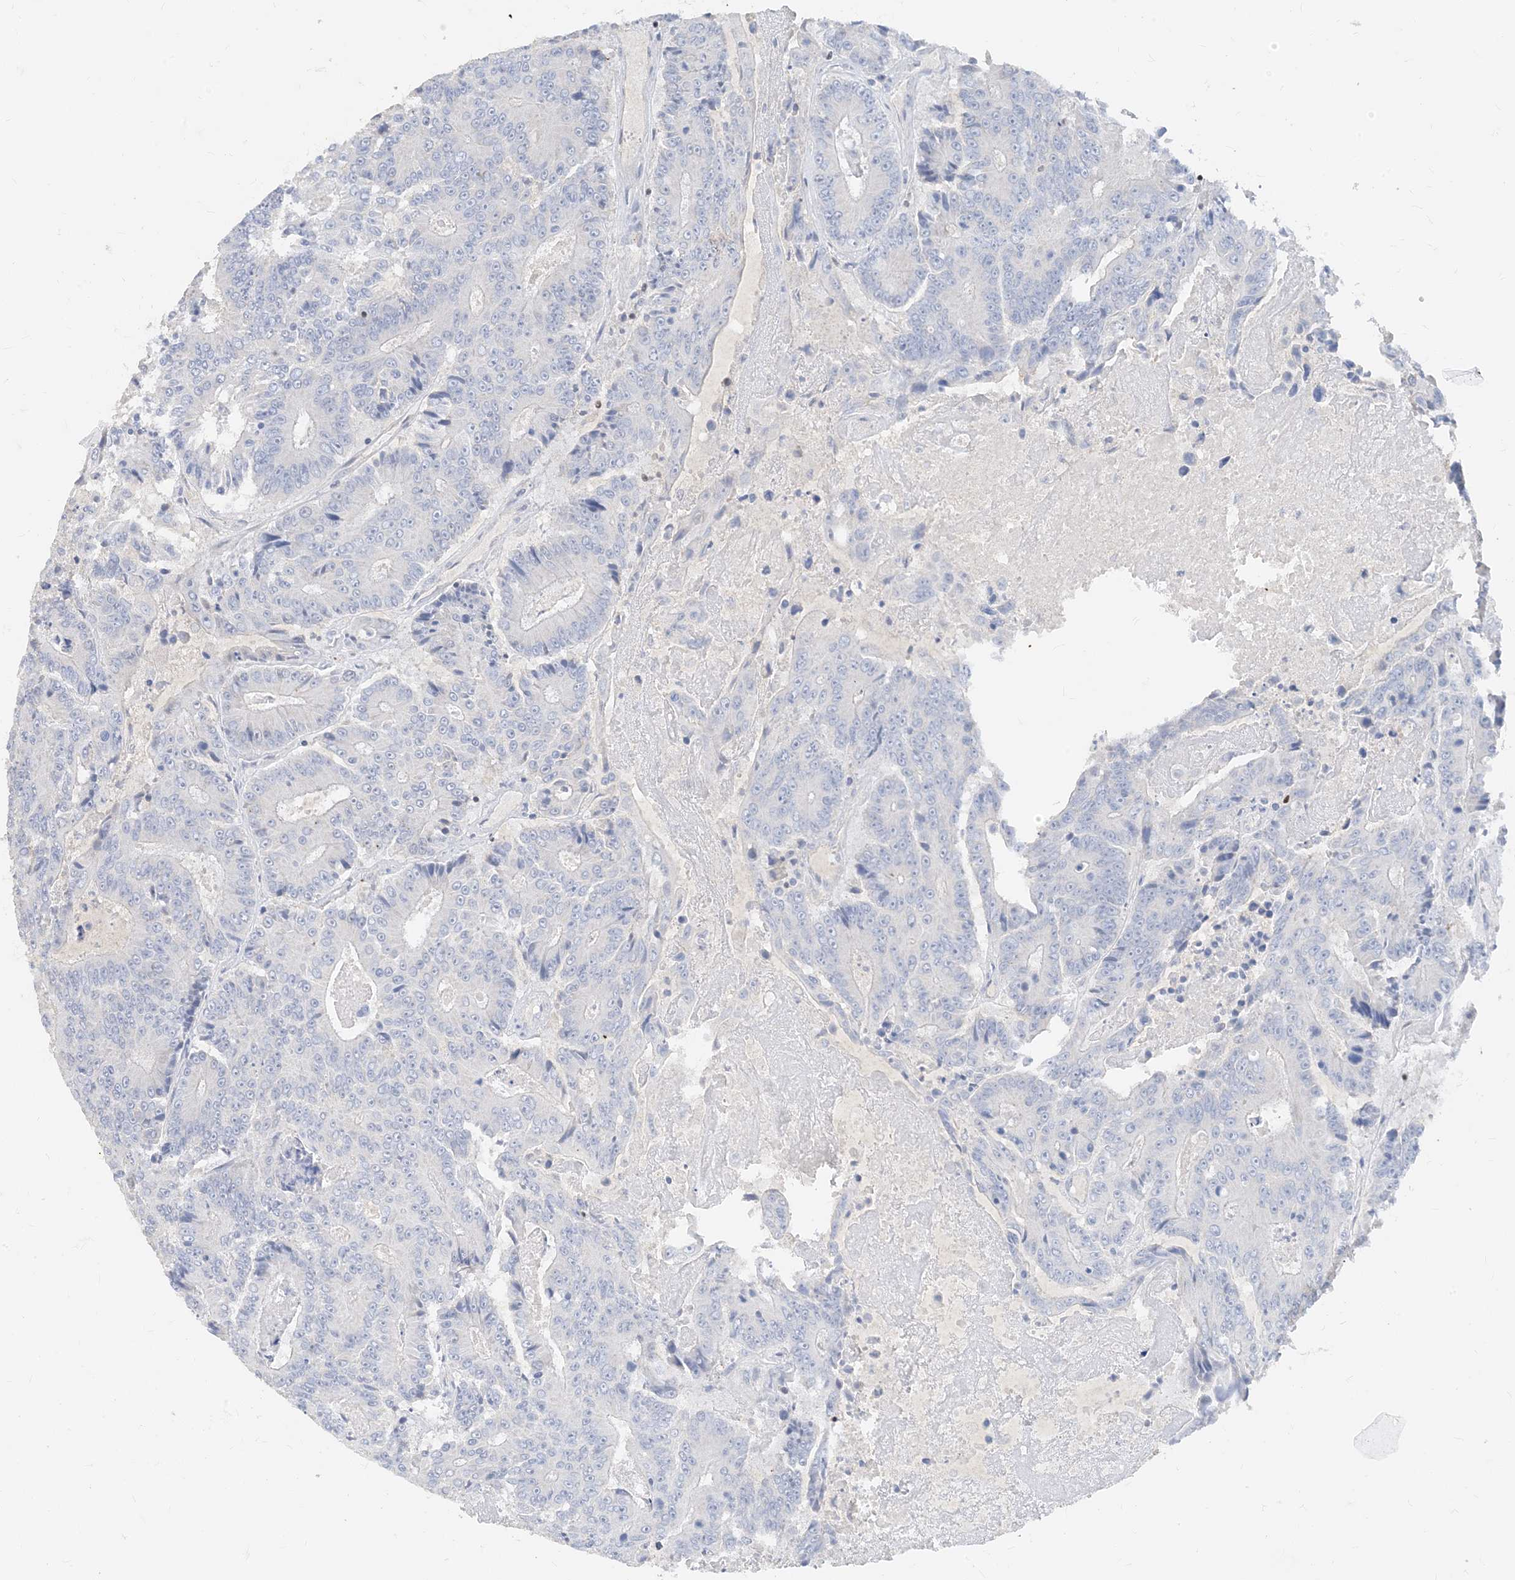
{"staining": {"intensity": "negative", "quantity": "none", "location": "none"}, "tissue": "colorectal cancer", "cell_type": "Tumor cells", "image_type": "cancer", "snomed": [{"axis": "morphology", "description": "Adenocarcinoma, NOS"}, {"axis": "topography", "description": "Colon"}], "caption": "Human colorectal cancer stained for a protein using immunohistochemistry reveals no staining in tumor cells.", "gene": "TBX21", "patient": {"sex": "male", "age": 83}}